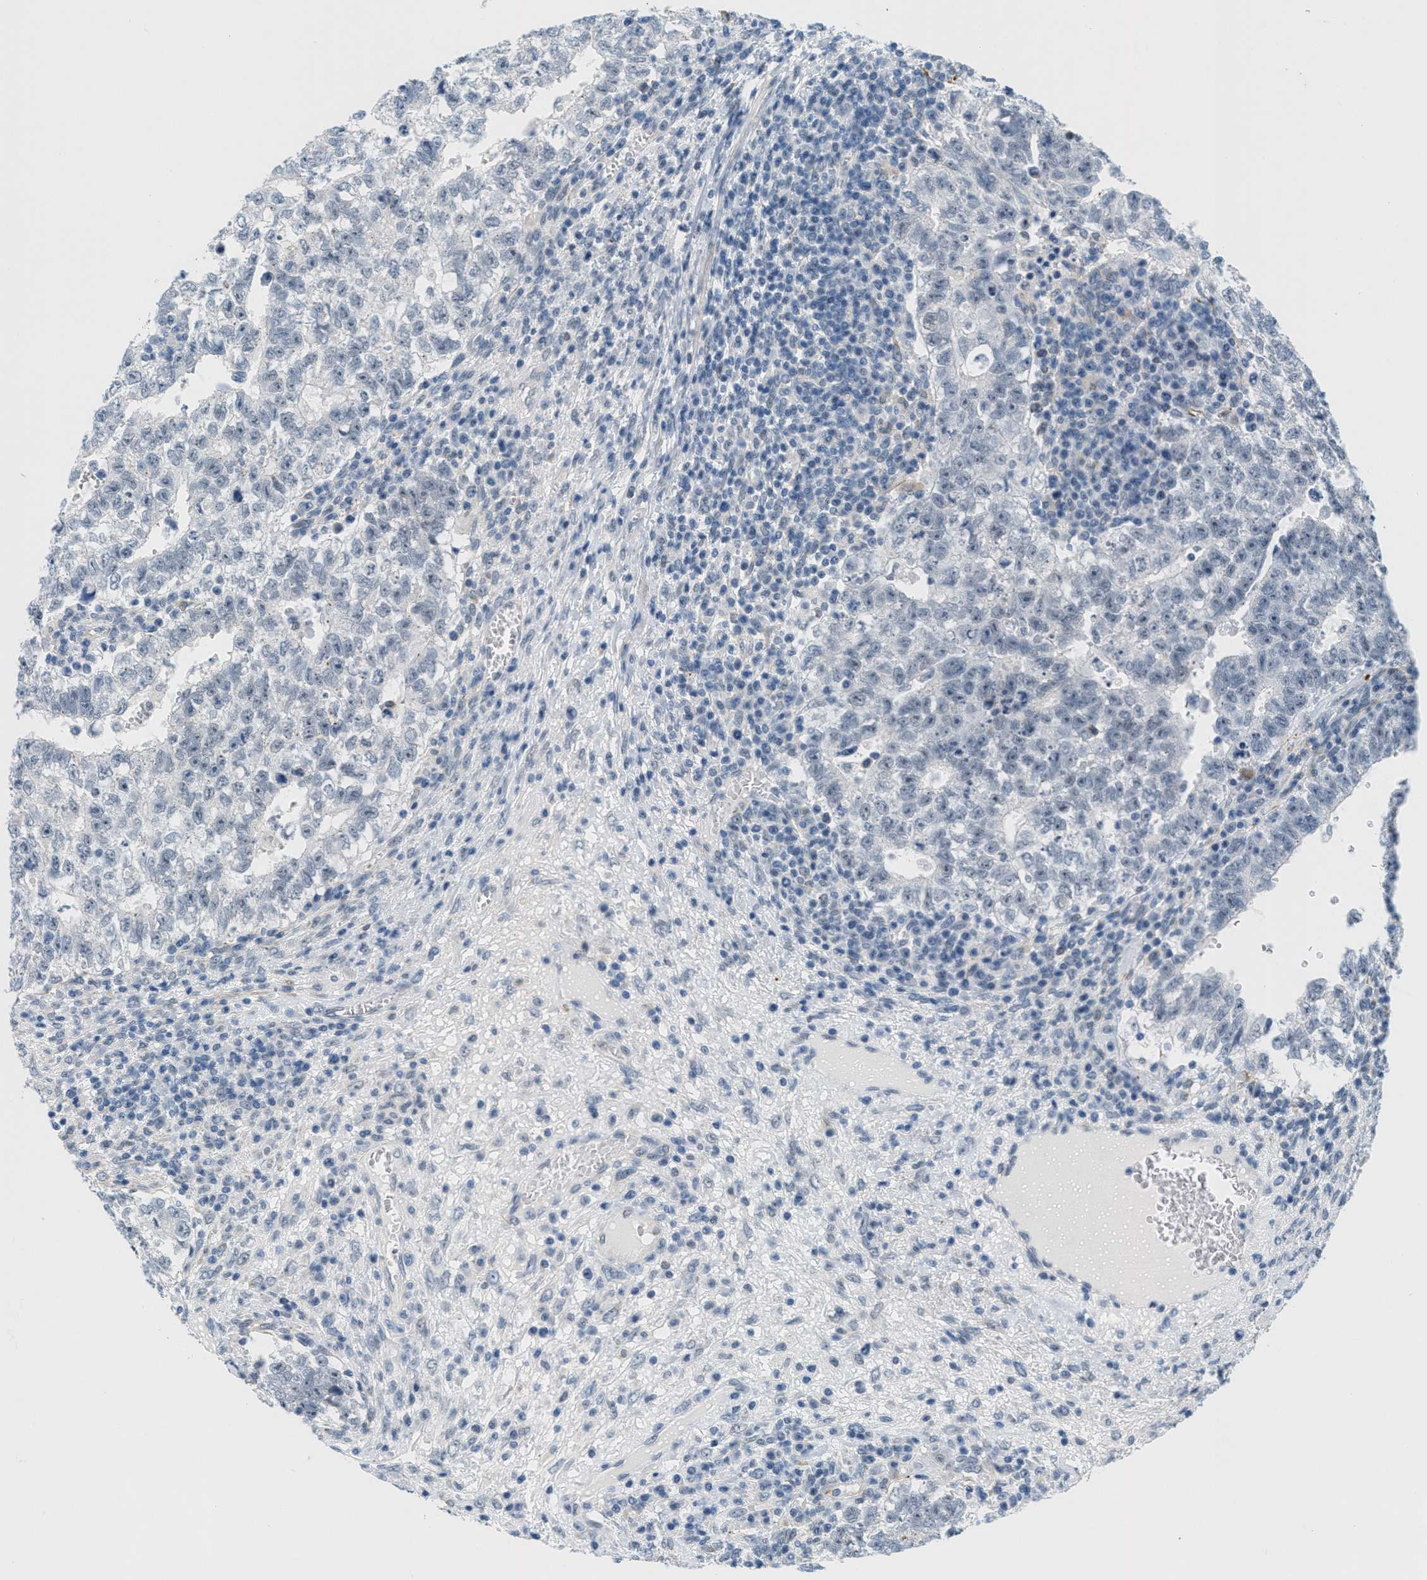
{"staining": {"intensity": "negative", "quantity": "none", "location": "none"}, "tissue": "testis cancer", "cell_type": "Tumor cells", "image_type": "cancer", "snomed": [{"axis": "morphology", "description": "Seminoma, NOS"}, {"axis": "morphology", "description": "Carcinoma, Embryonal, NOS"}, {"axis": "topography", "description": "Testis"}], "caption": "An immunohistochemistry (IHC) histopathology image of testis cancer (embryonal carcinoma) is shown. There is no staining in tumor cells of testis cancer (embryonal carcinoma). (Brightfield microscopy of DAB IHC at high magnification).", "gene": "HS3ST2", "patient": {"sex": "male", "age": 38}}